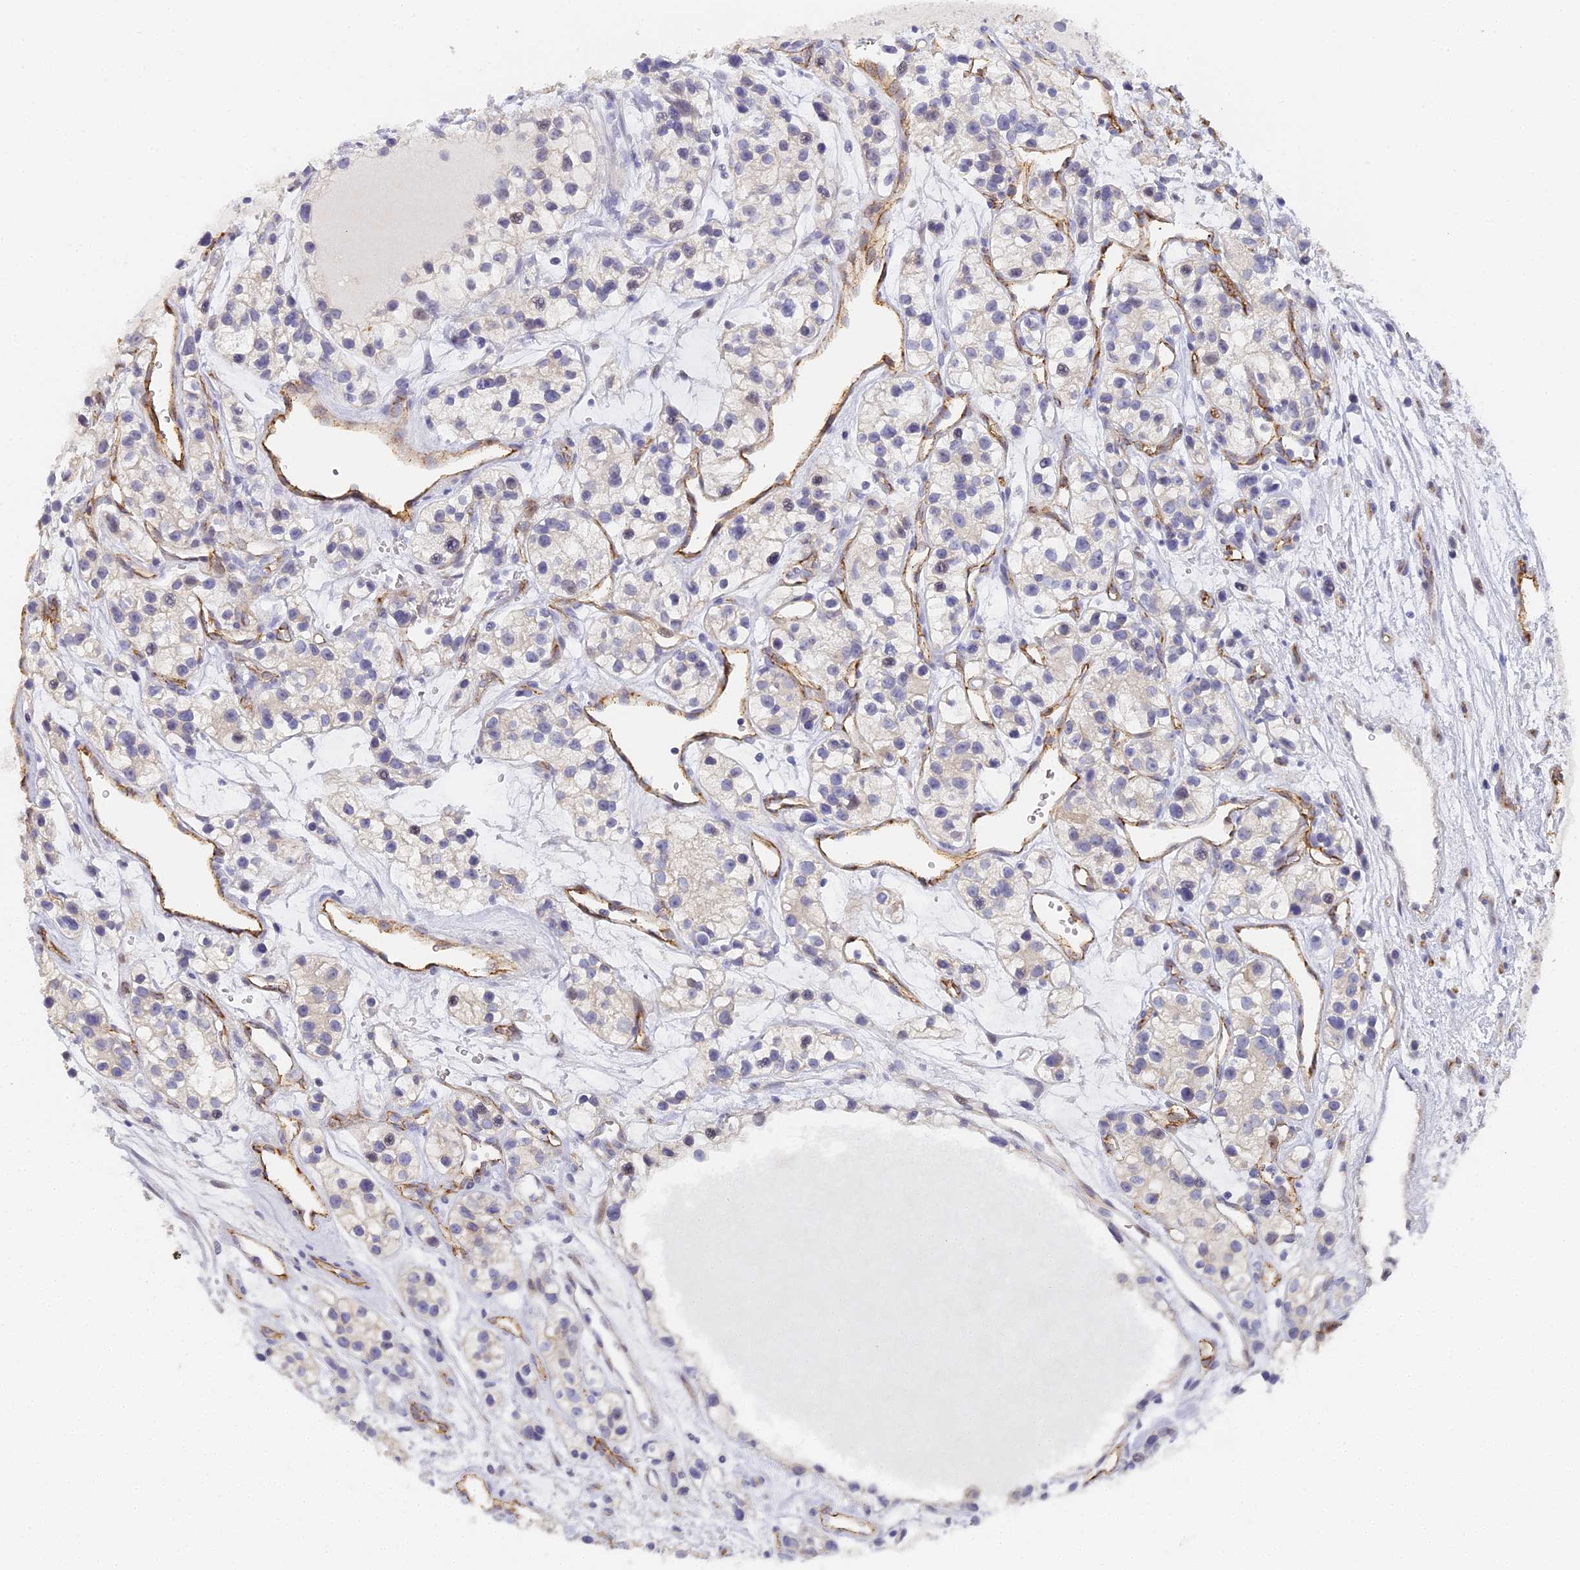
{"staining": {"intensity": "negative", "quantity": "none", "location": "none"}, "tissue": "renal cancer", "cell_type": "Tumor cells", "image_type": "cancer", "snomed": [{"axis": "morphology", "description": "Adenocarcinoma, NOS"}, {"axis": "topography", "description": "Kidney"}], "caption": "Renal cancer was stained to show a protein in brown. There is no significant expression in tumor cells.", "gene": "GJA1", "patient": {"sex": "female", "age": 57}}